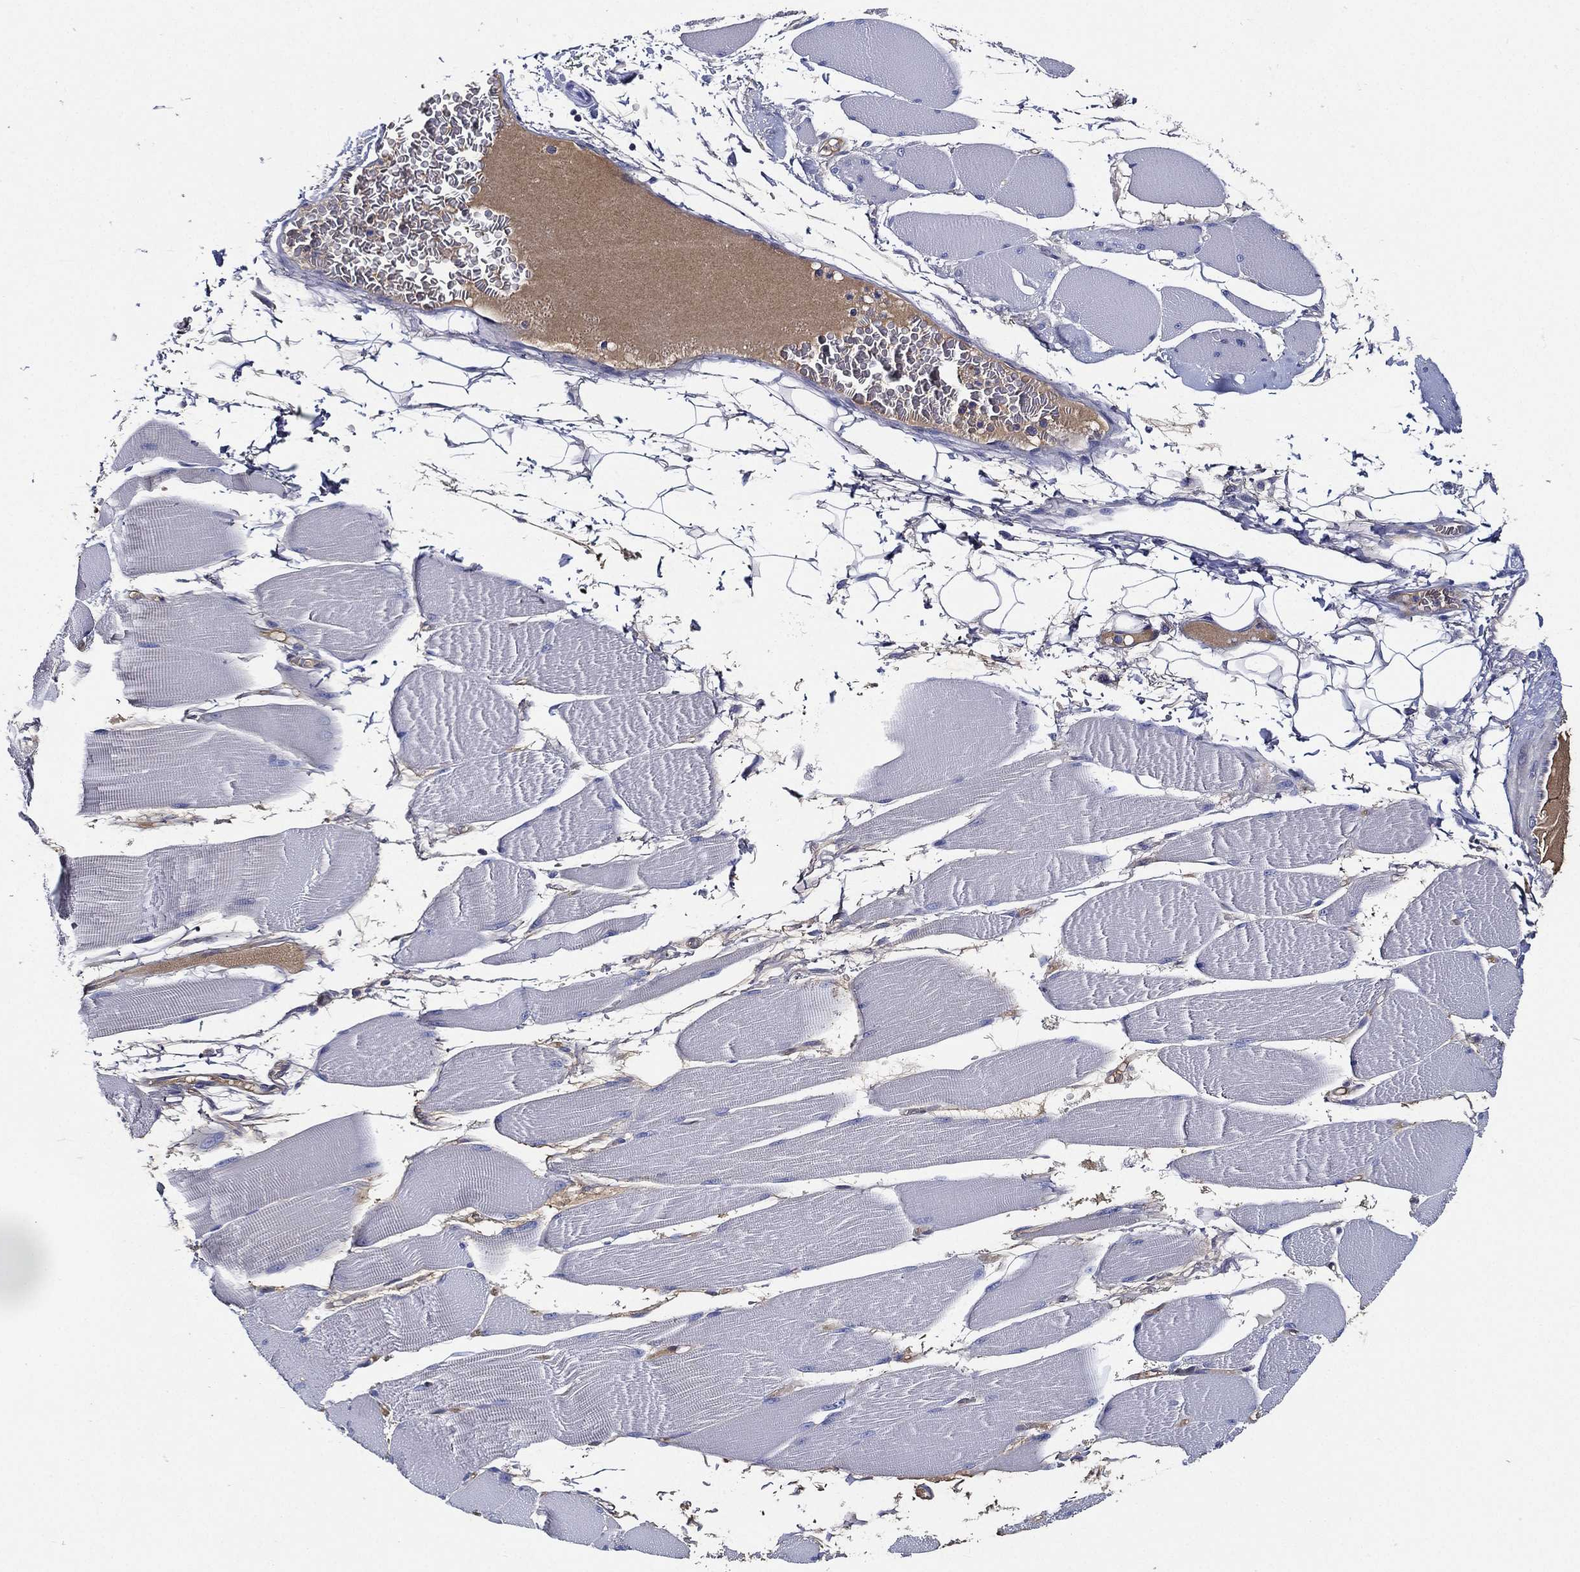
{"staining": {"intensity": "negative", "quantity": "none", "location": "none"}, "tissue": "skeletal muscle", "cell_type": "Myocytes", "image_type": "normal", "snomed": [{"axis": "morphology", "description": "Normal tissue, NOS"}, {"axis": "topography", "description": "Skeletal muscle"}], "caption": "The histopathology image reveals no staining of myocytes in benign skeletal muscle. The staining was performed using DAB to visualize the protein expression in brown, while the nuclei were stained in blue with hematoxylin (Magnification: 20x).", "gene": "TMPRSS11D", "patient": {"sex": "male", "age": 56}}